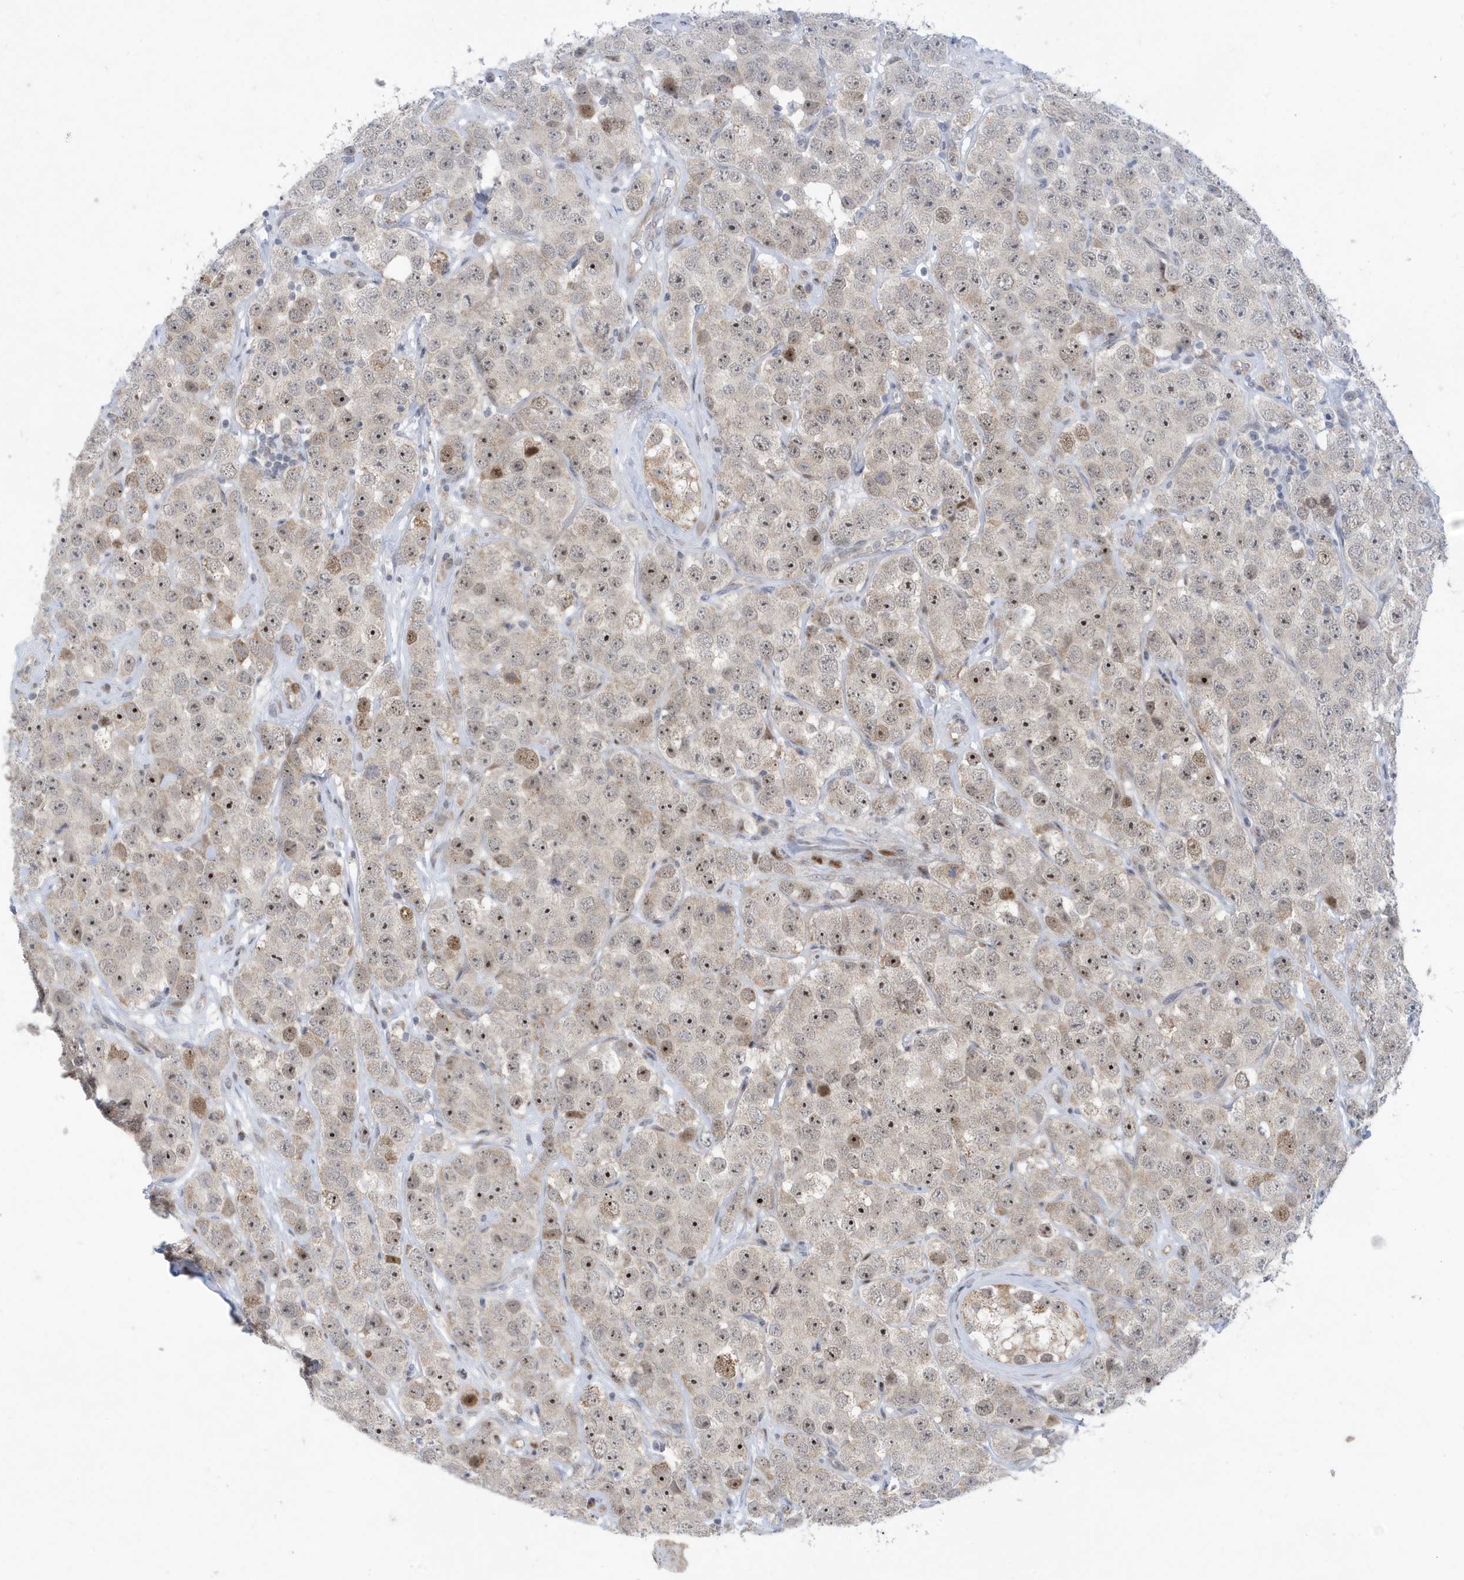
{"staining": {"intensity": "moderate", "quantity": "<25%", "location": "nuclear"}, "tissue": "testis cancer", "cell_type": "Tumor cells", "image_type": "cancer", "snomed": [{"axis": "morphology", "description": "Seminoma, NOS"}, {"axis": "topography", "description": "Testis"}], "caption": "Moderate nuclear positivity for a protein is identified in approximately <25% of tumor cells of testis cancer (seminoma) using IHC.", "gene": "FAM9B", "patient": {"sex": "male", "age": 28}}